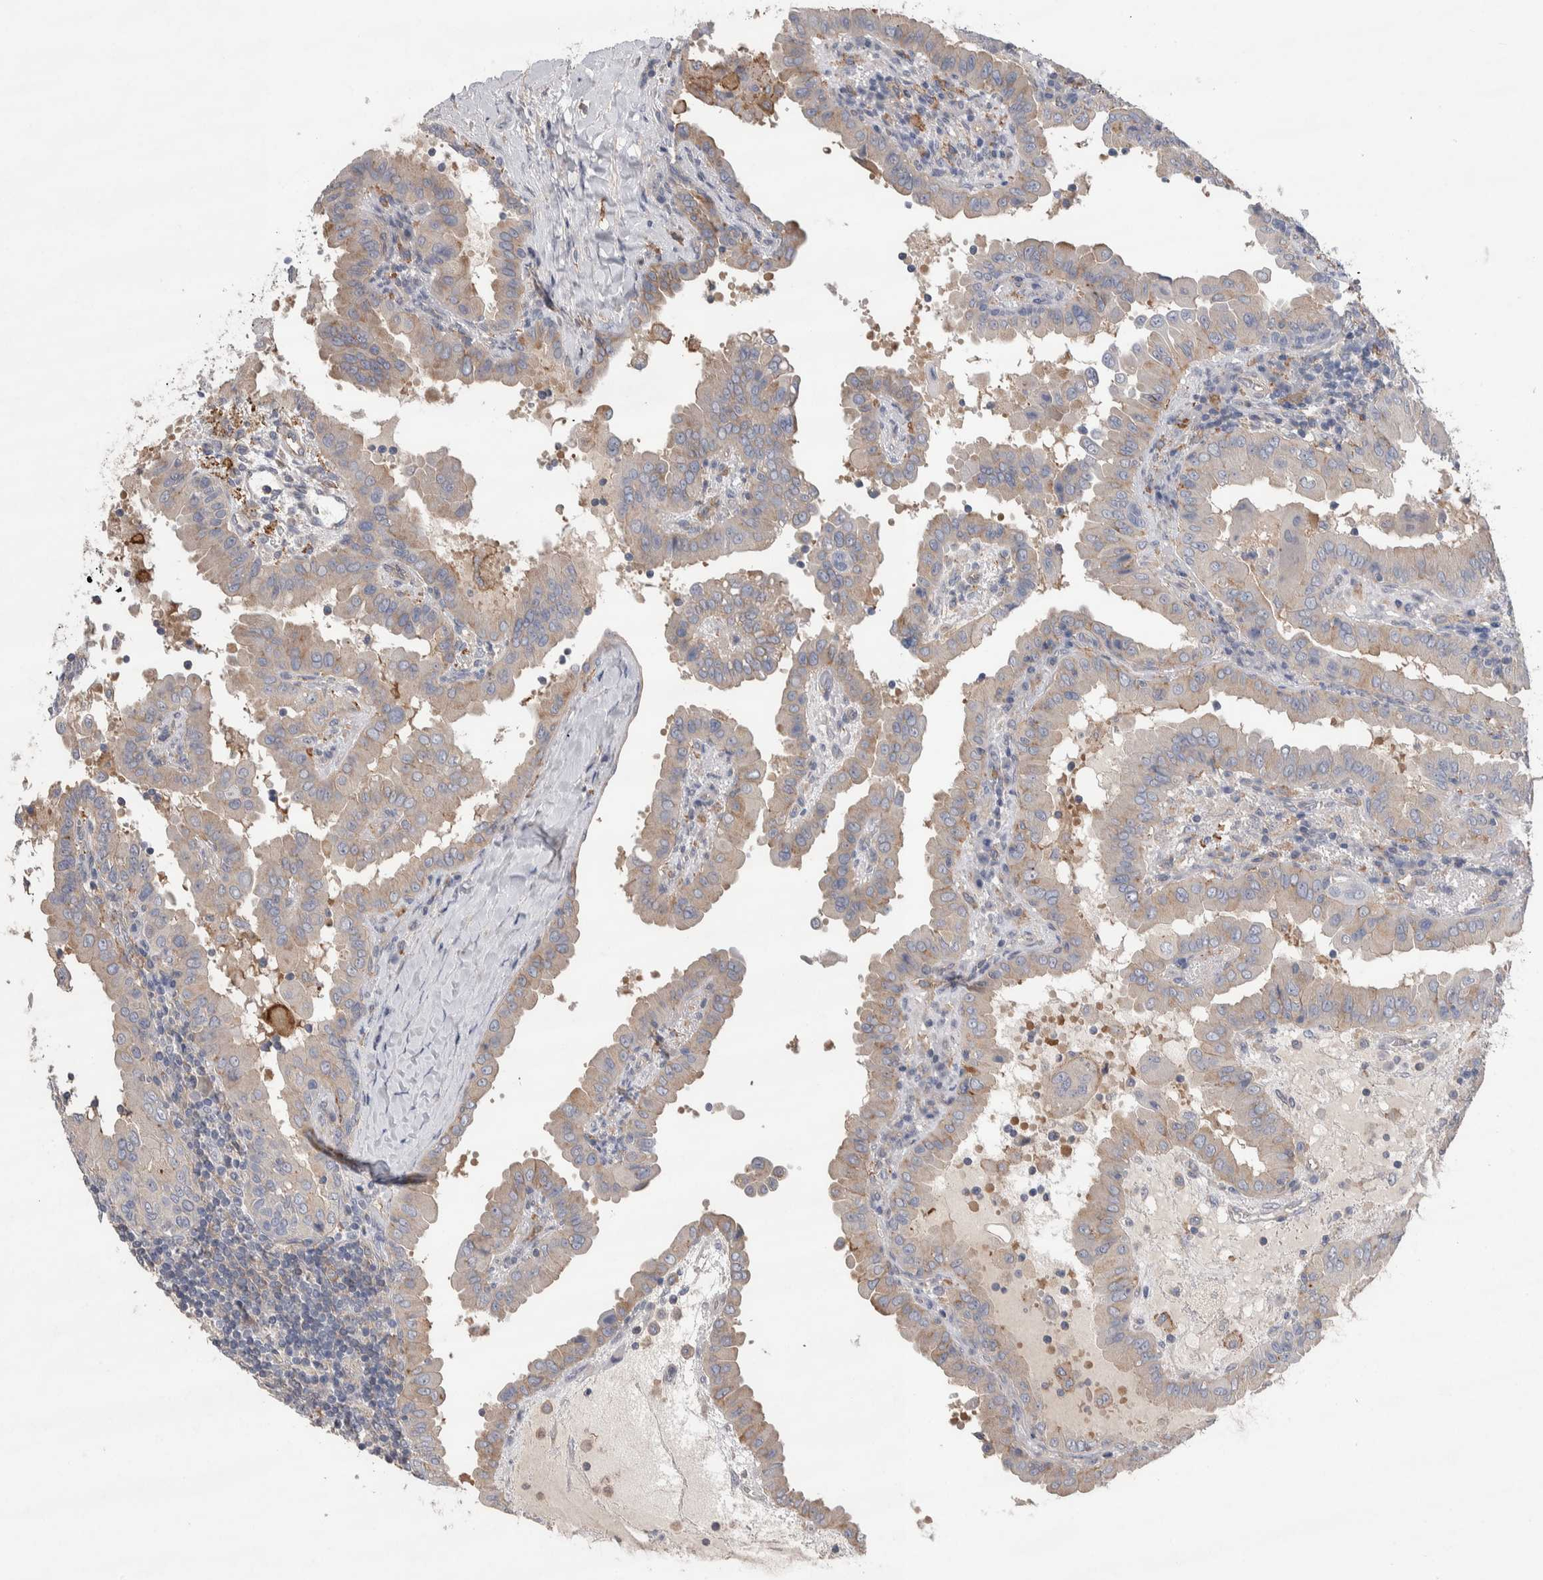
{"staining": {"intensity": "weak", "quantity": "<25%", "location": "cytoplasmic/membranous"}, "tissue": "thyroid cancer", "cell_type": "Tumor cells", "image_type": "cancer", "snomed": [{"axis": "morphology", "description": "Papillary adenocarcinoma, NOS"}, {"axis": "topography", "description": "Thyroid gland"}], "caption": "Tumor cells are negative for brown protein staining in papillary adenocarcinoma (thyroid). The staining was performed using DAB to visualize the protein expression in brown, while the nuclei were stained in blue with hematoxylin (Magnification: 20x).", "gene": "GCNA", "patient": {"sex": "male", "age": 33}}